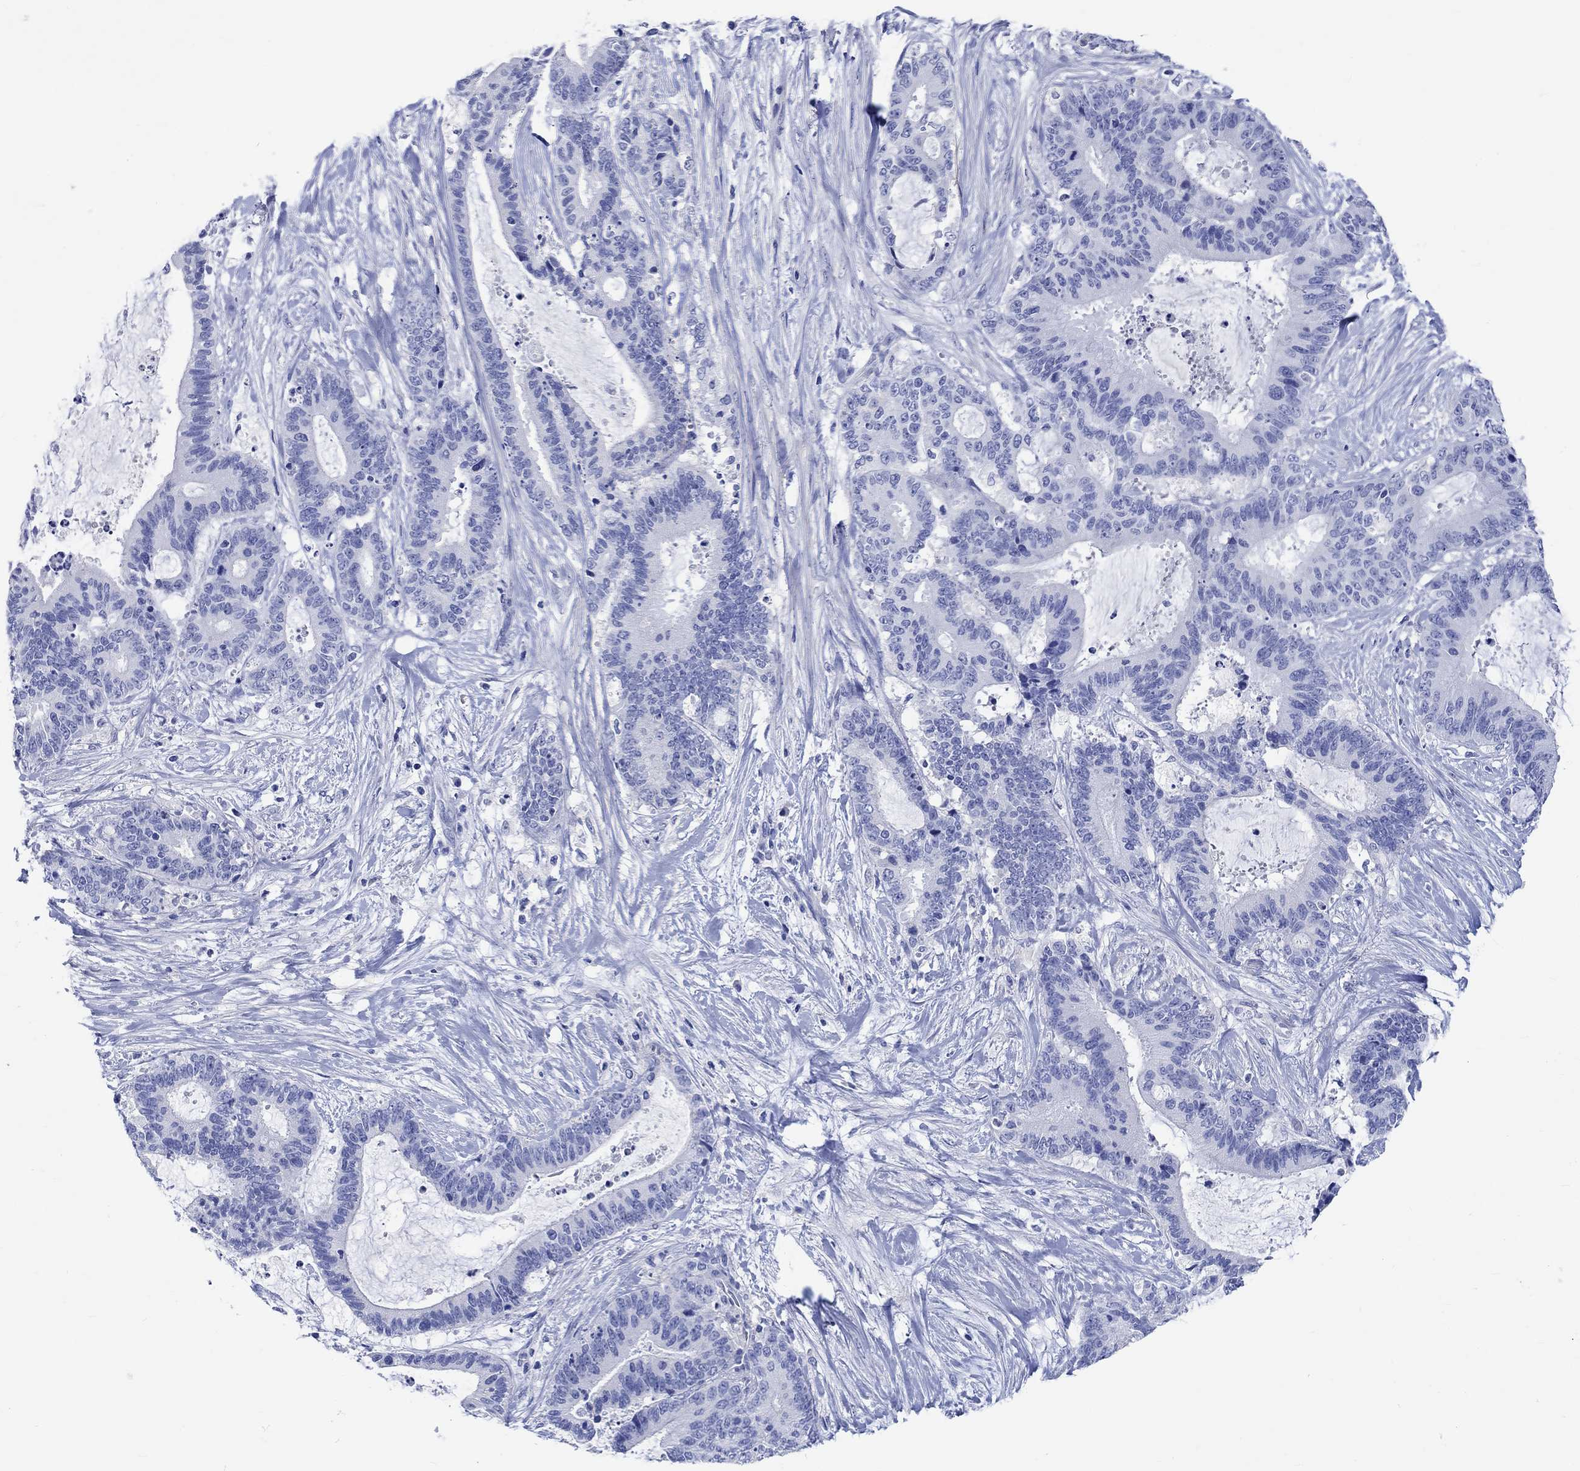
{"staining": {"intensity": "negative", "quantity": "none", "location": "none"}, "tissue": "liver cancer", "cell_type": "Tumor cells", "image_type": "cancer", "snomed": [{"axis": "morphology", "description": "Cholangiocarcinoma"}, {"axis": "topography", "description": "Liver"}], "caption": "This is an immunohistochemistry image of human liver cancer (cholangiocarcinoma). There is no positivity in tumor cells.", "gene": "SHISA4", "patient": {"sex": "female", "age": 73}}